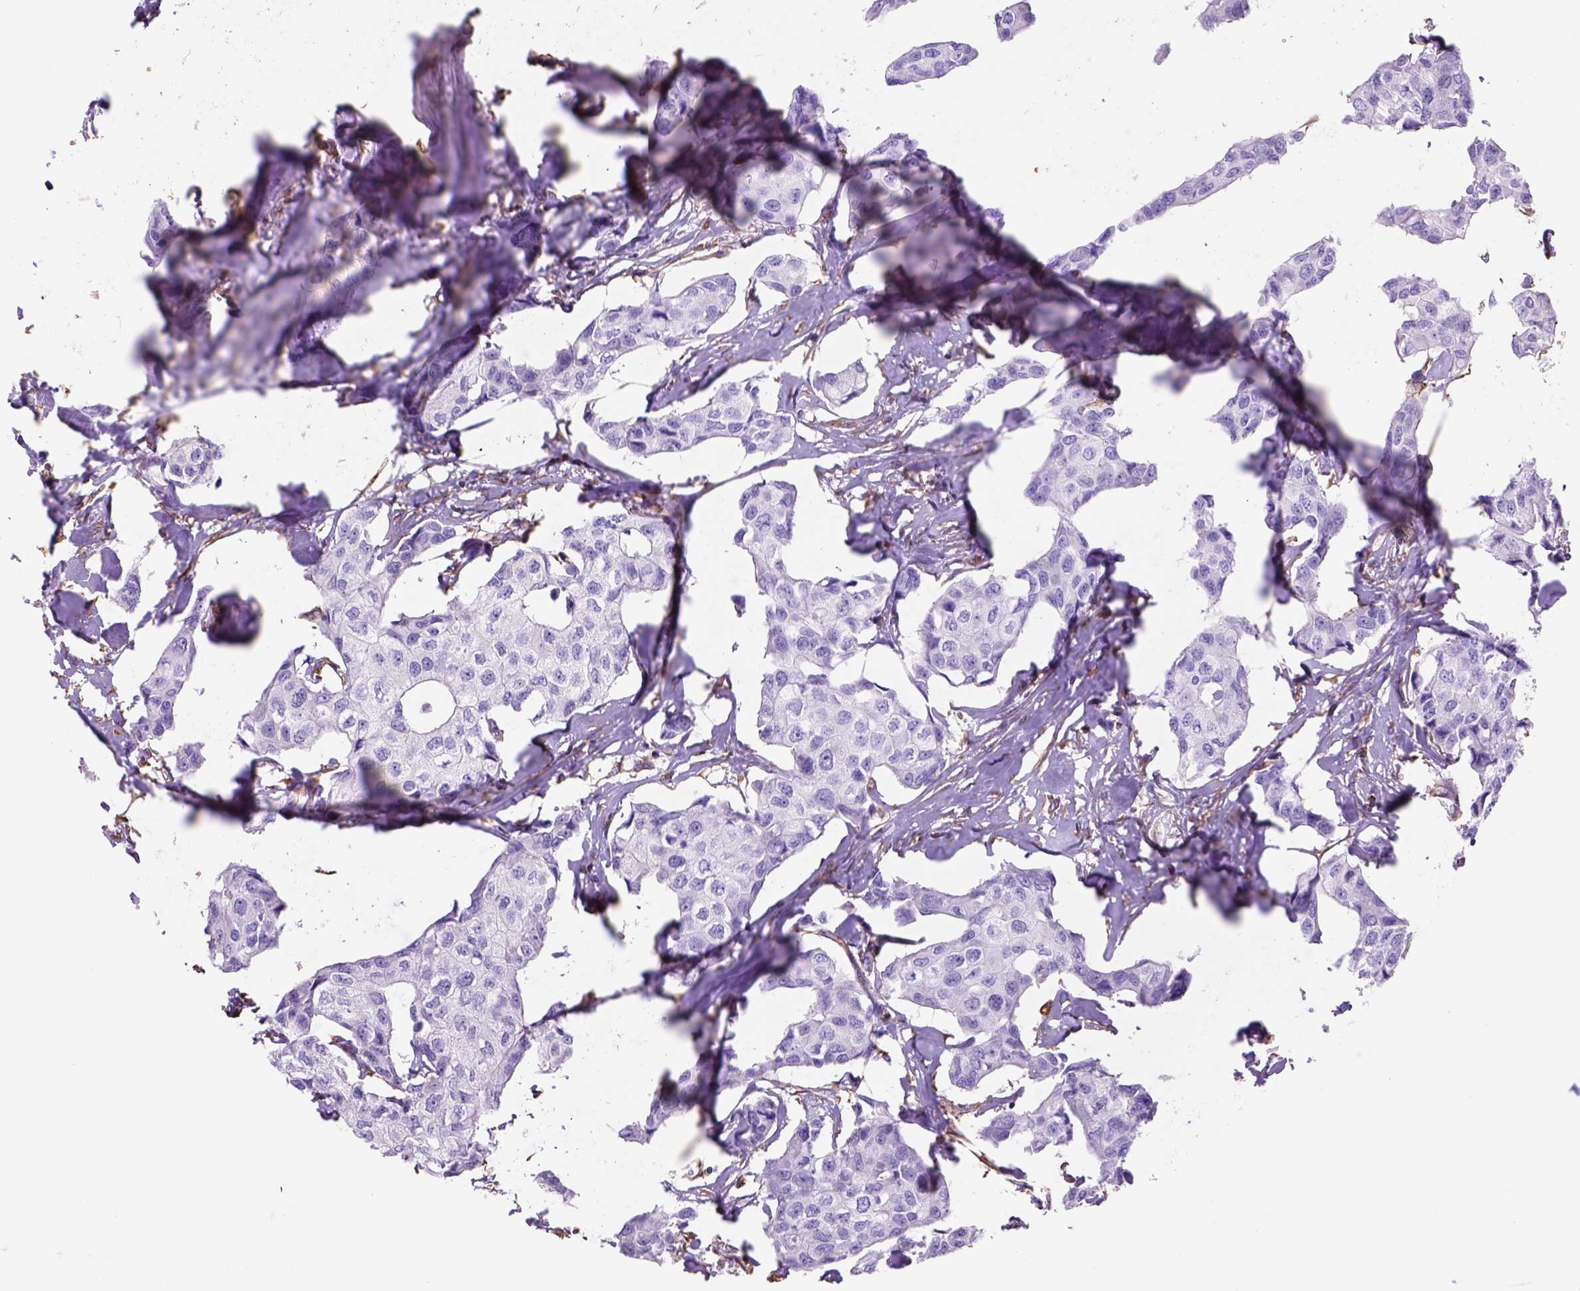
{"staining": {"intensity": "negative", "quantity": "none", "location": "none"}, "tissue": "breast cancer", "cell_type": "Tumor cells", "image_type": "cancer", "snomed": [{"axis": "morphology", "description": "Duct carcinoma"}, {"axis": "topography", "description": "Breast"}], "caption": "High magnification brightfield microscopy of breast cancer stained with DAB (brown) and counterstained with hematoxylin (blue): tumor cells show no significant positivity.", "gene": "ZZZ3", "patient": {"sex": "female", "age": 80}}